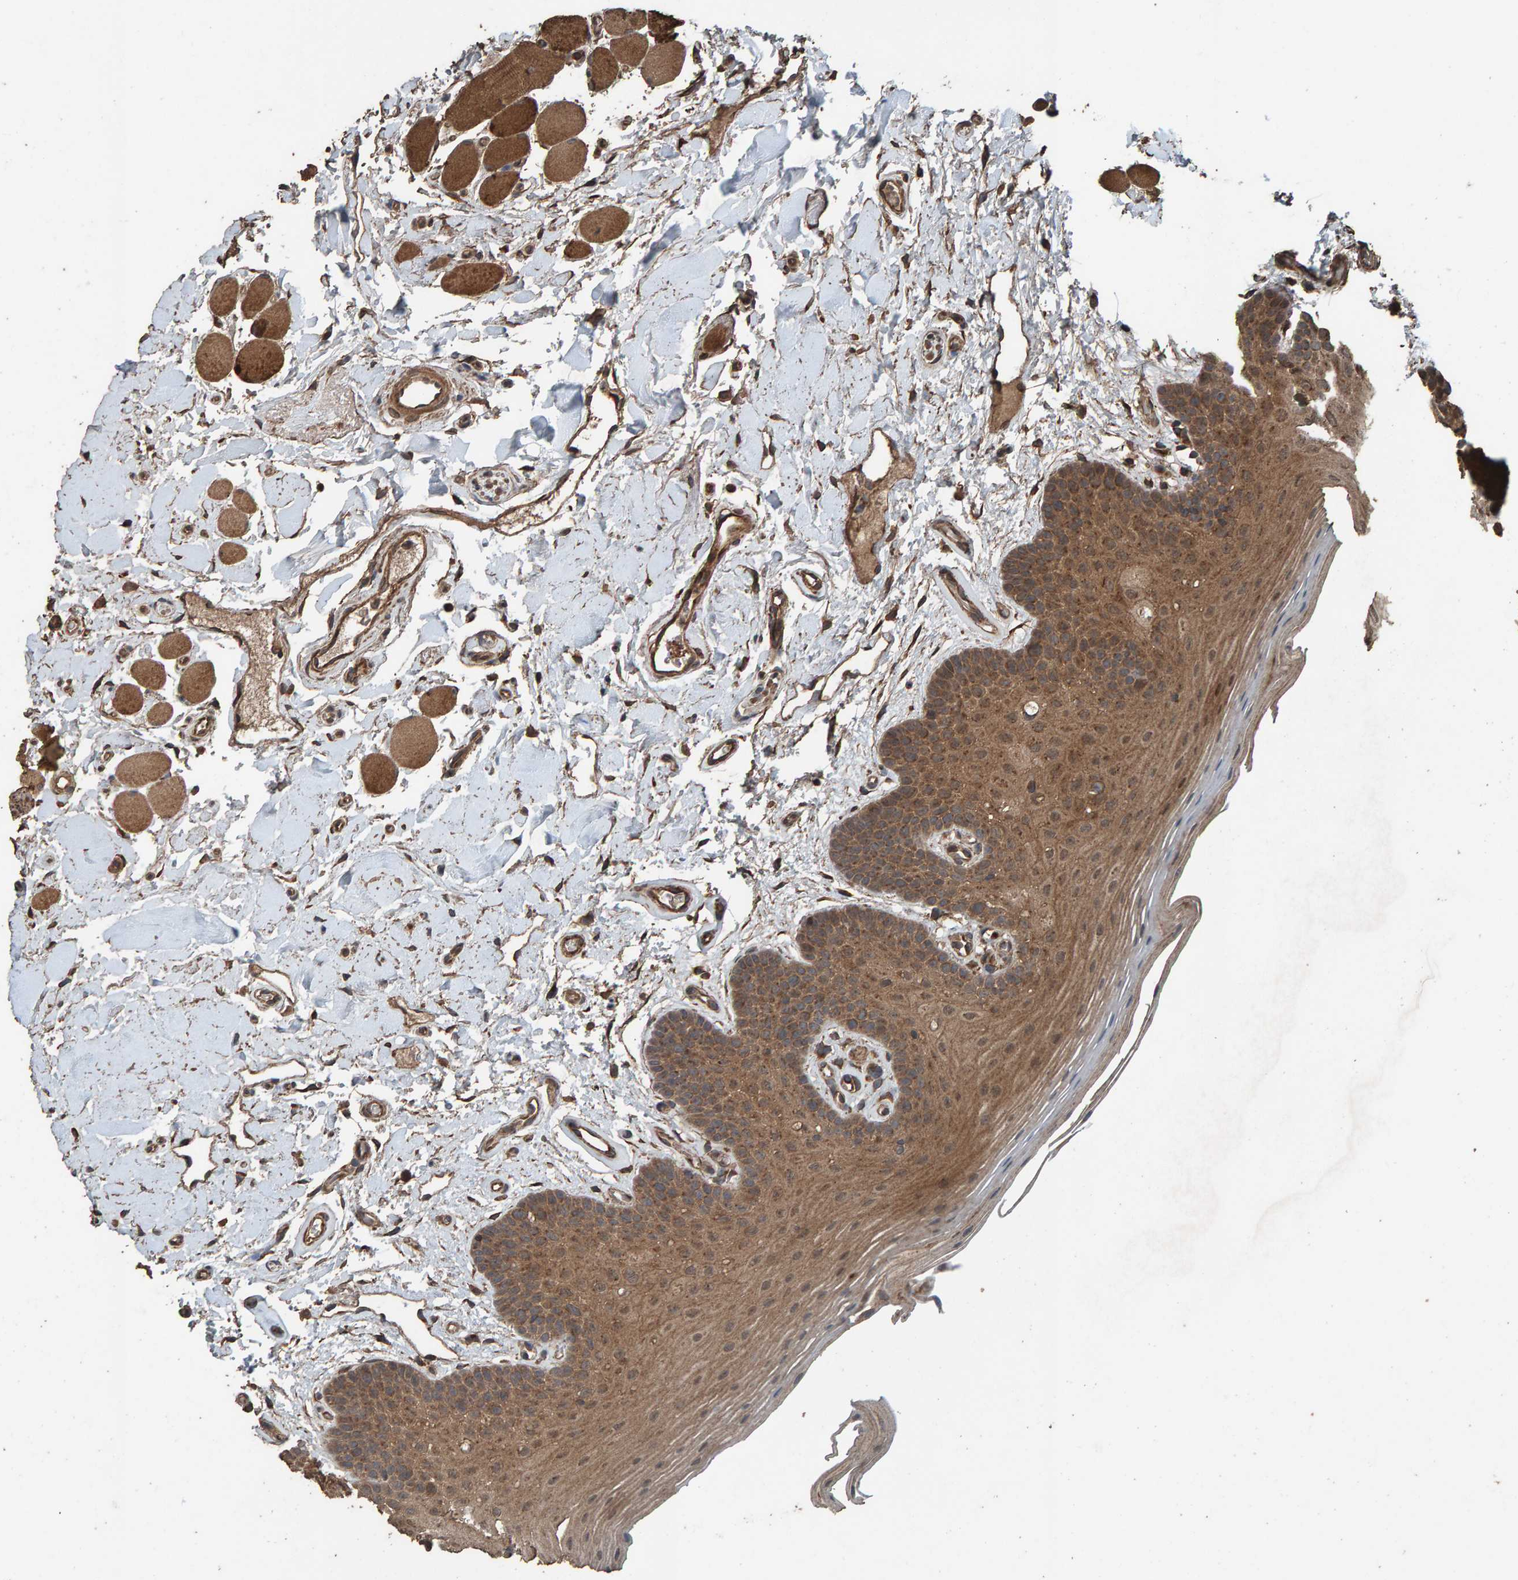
{"staining": {"intensity": "moderate", "quantity": ">75%", "location": "cytoplasmic/membranous"}, "tissue": "oral mucosa", "cell_type": "Squamous epithelial cells", "image_type": "normal", "snomed": [{"axis": "morphology", "description": "Normal tissue, NOS"}, {"axis": "topography", "description": "Oral tissue"}], "caption": "Protein expression analysis of unremarkable oral mucosa reveals moderate cytoplasmic/membranous expression in approximately >75% of squamous epithelial cells. (IHC, brightfield microscopy, high magnification).", "gene": "DUS1L", "patient": {"sex": "male", "age": 62}}